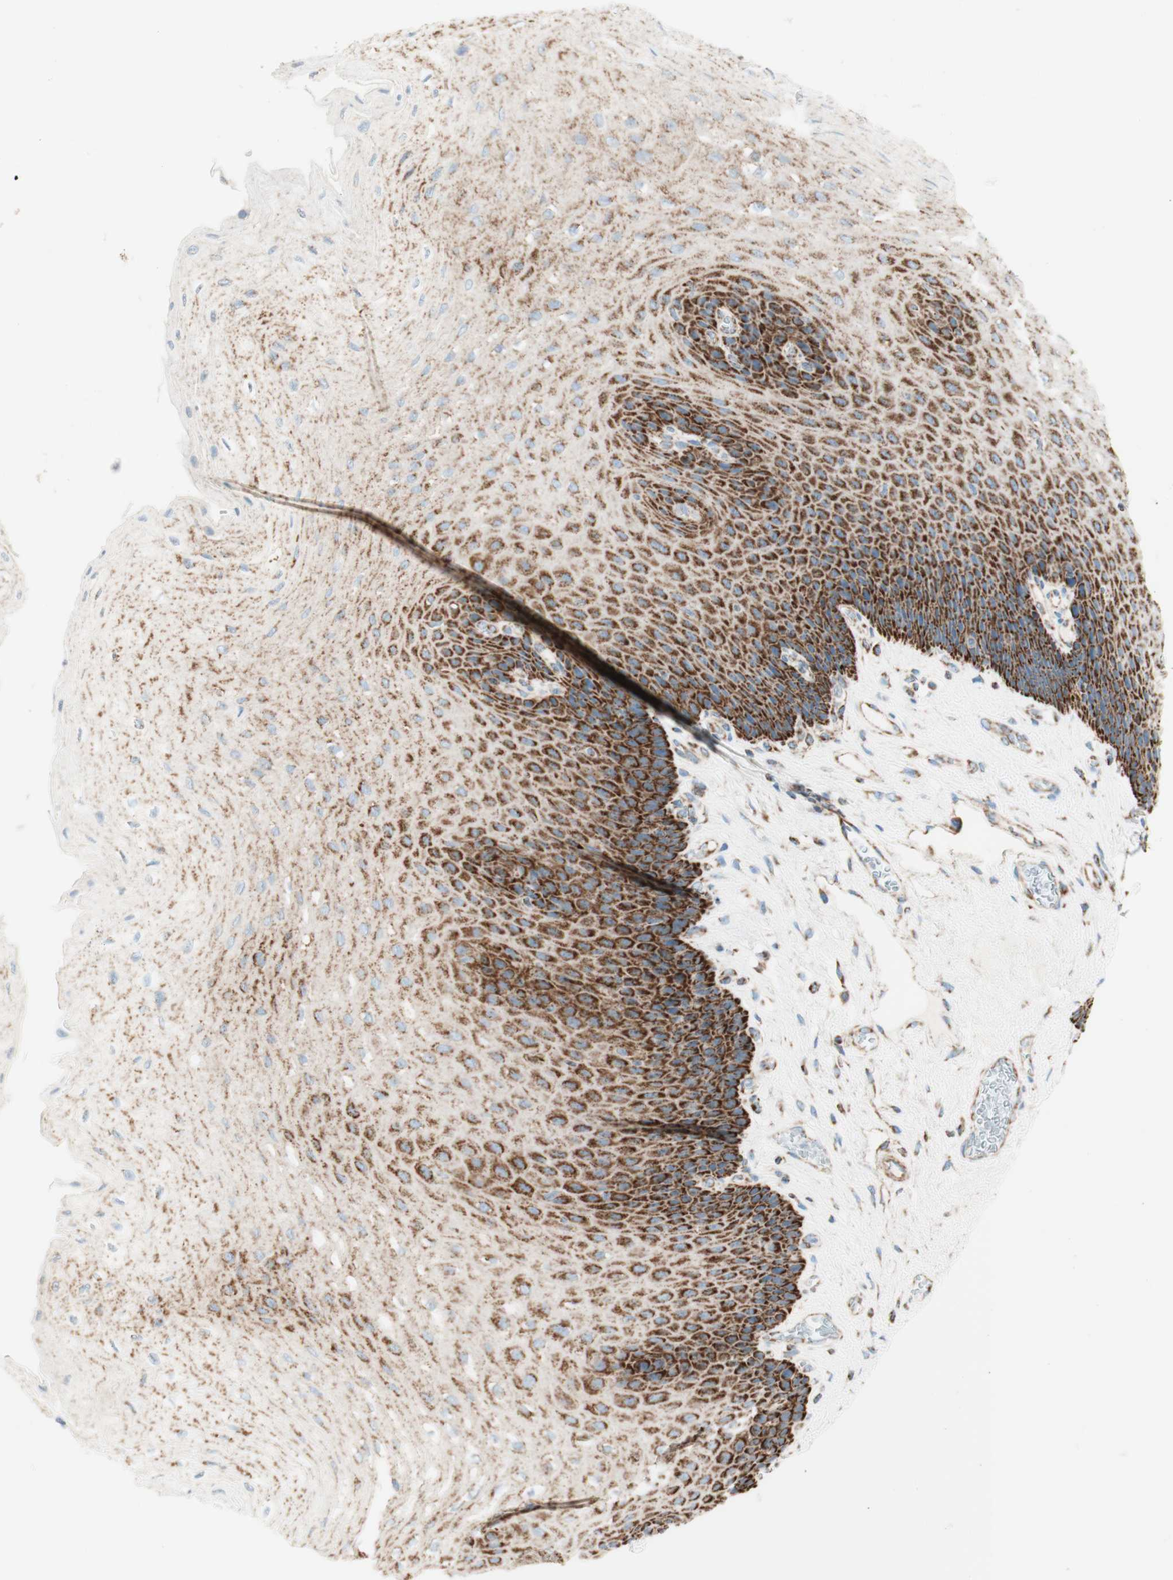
{"staining": {"intensity": "strong", "quantity": "25%-75%", "location": "cytoplasmic/membranous"}, "tissue": "esophagus", "cell_type": "Squamous epithelial cells", "image_type": "normal", "snomed": [{"axis": "morphology", "description": "Normal tissue, NOS"}, {"axis": "topography", "description": "Esophagus"}], "caption": "Protein staining of benign esophagus reveals strong cytoplasmic/membranous positivity in about 25%-75% of squamous epithelial cells.", "gene": "TOMM20", "patient": {"sex": "female", "age": 72}}